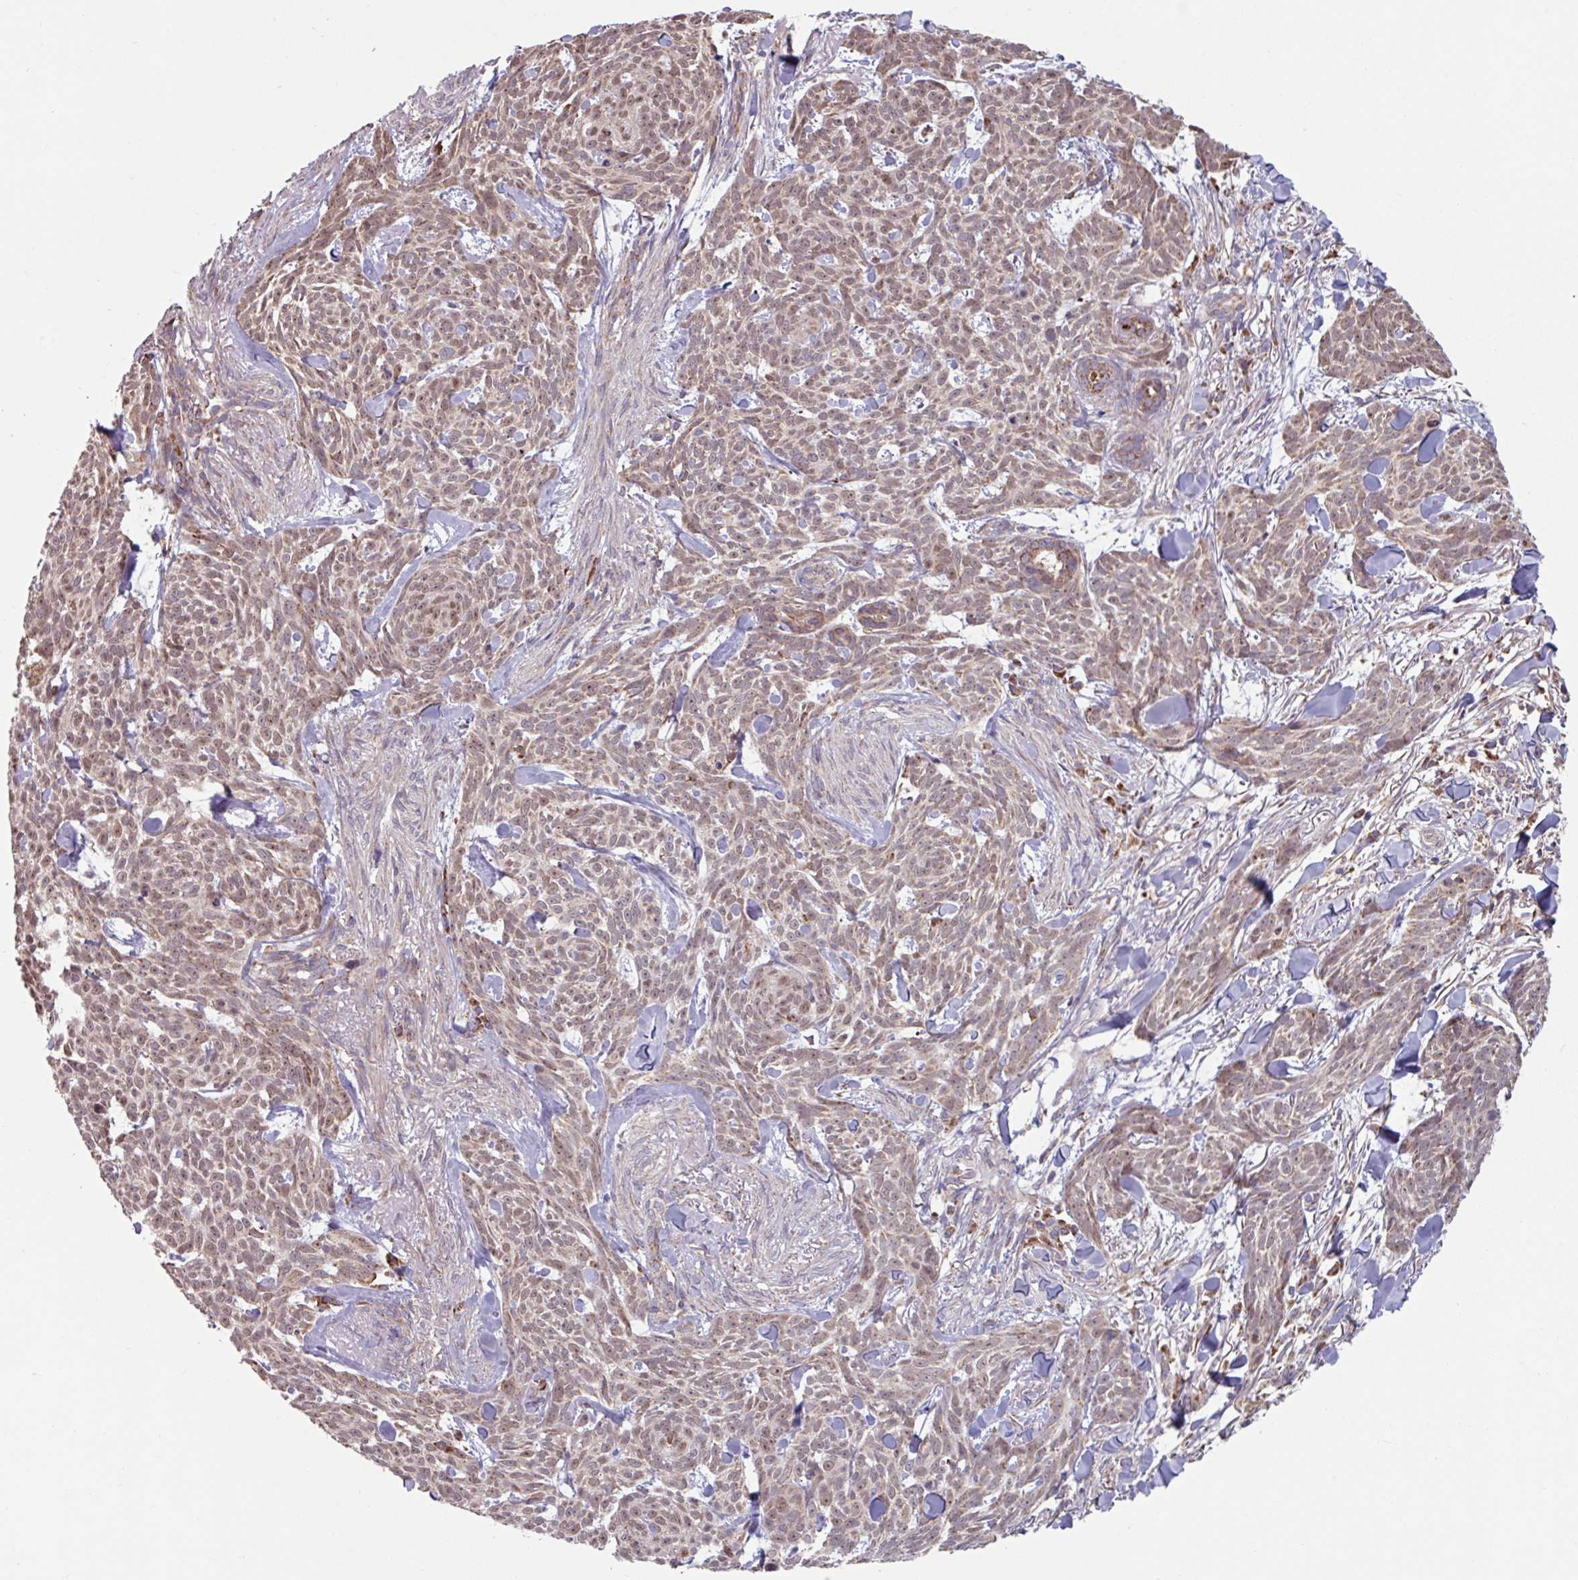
{"staining": {"intensity": "moderate", "quantity": "25%-75%", "location": "cytoplasmic/membranous"}, "tissue": "skin cancer", "cell_type": "Tumor cells", "image_type": "cancer", "snomed": [{"axis": "morphology", "description": "Basal cell carcinoma"}, {"axis": "topography", "description": "Skin"}], "caption": "Protein expression by IHC exhibits moderate cytoplasmic/membranous positivity in about 25%-75% of tumor cells in skin cancer (basal cell carcinoma). (DAB = brown stain, brightfield microscopy at high magnification).", "gene": "COX7C", "patient": {"sex": "female", "age": 93}}